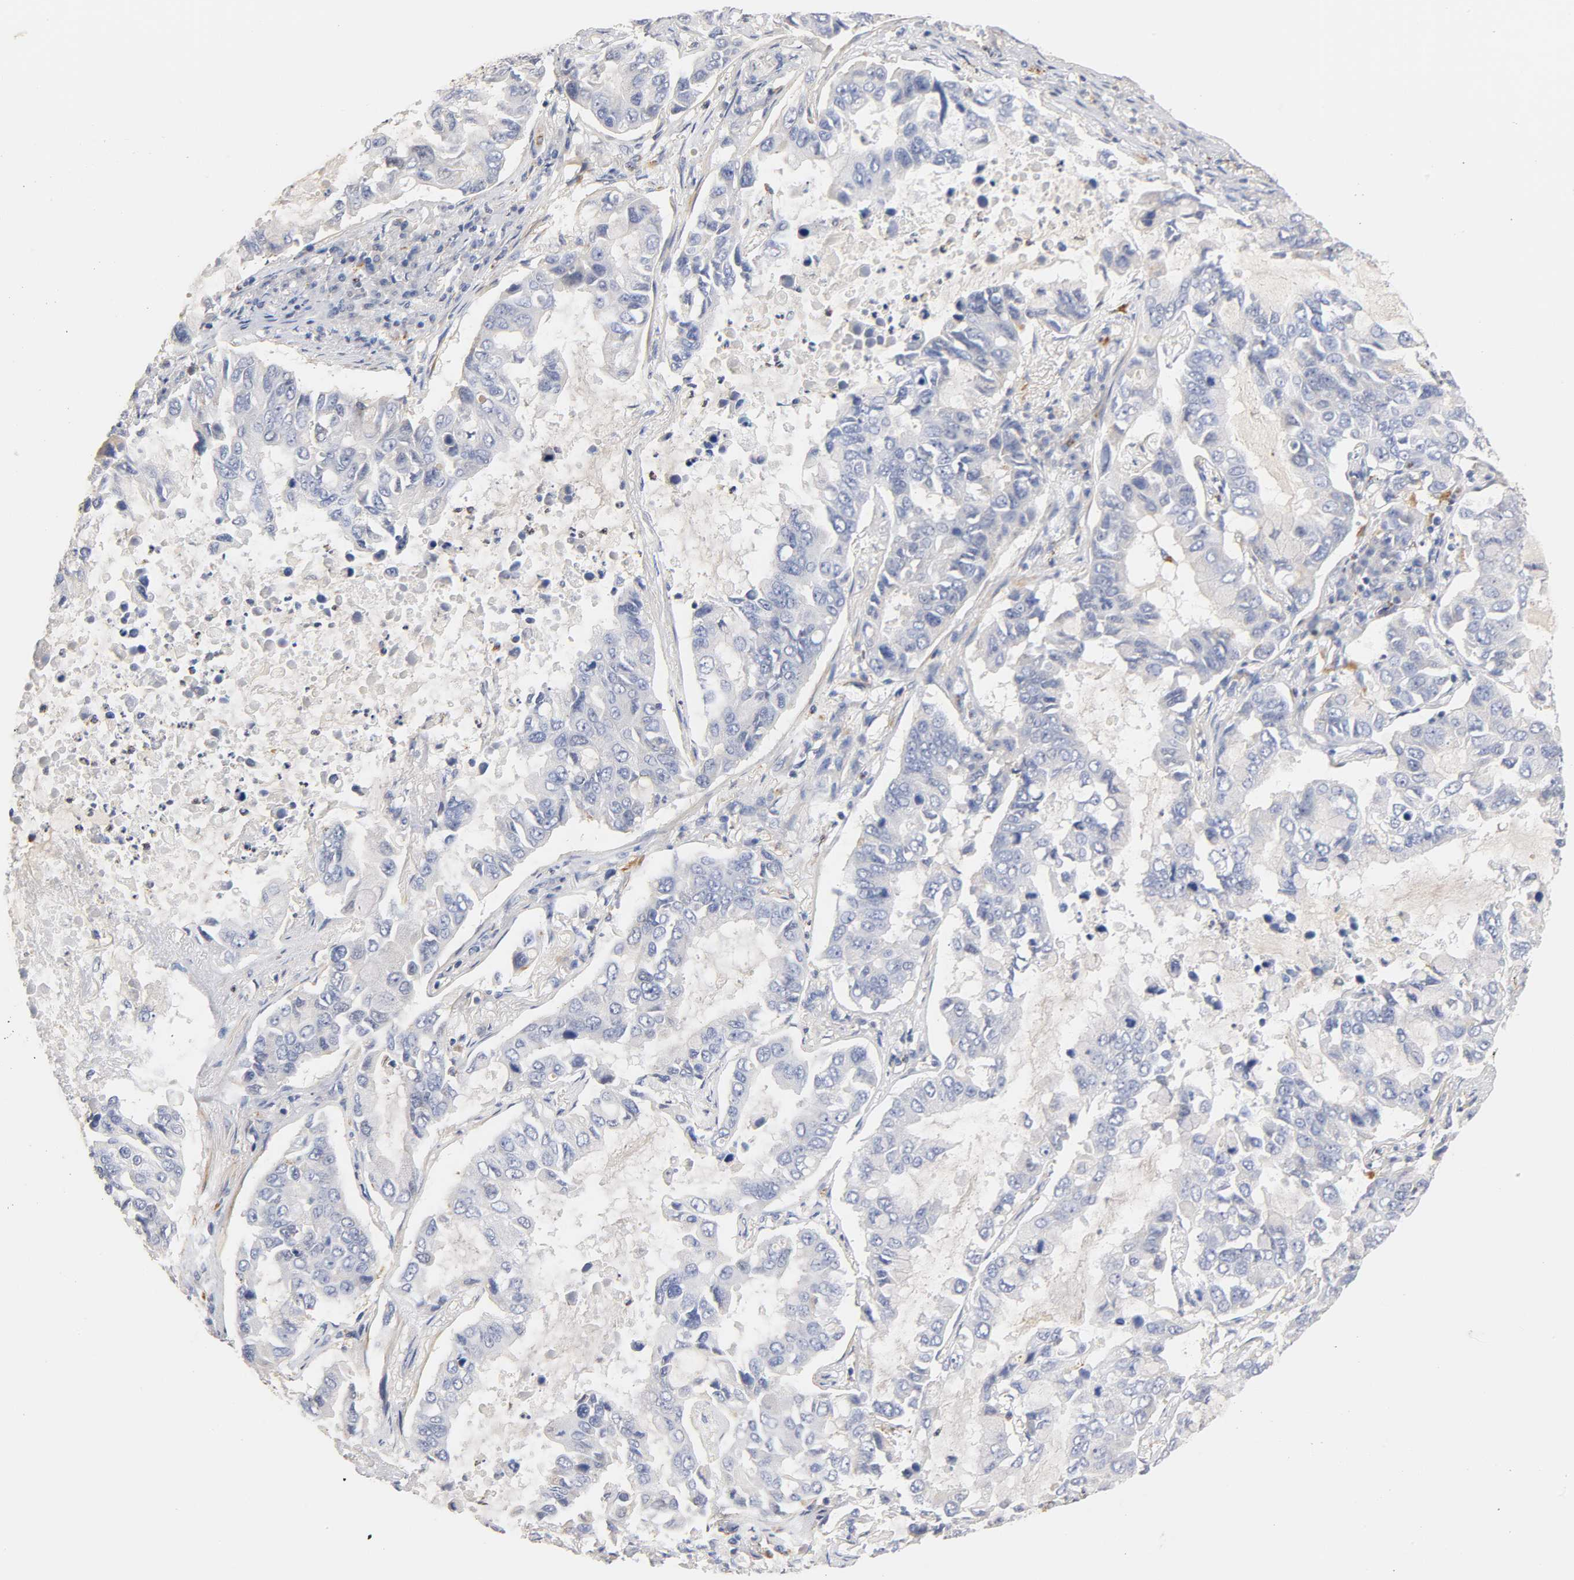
{"staining": {"intensity": "negative", "quantity": "none", "location": "none"}, "tissue": "lung cancer", "cell_type": "Tumor cells", "image_type": "cancer", "snomed": [{"axis": "morphology", "description": "Adenocarcinoma, NOS"}, {"axis": "topography", "description": "Lung"}], "caption": "Immunohistochemistry histopathology image of lung cancer stained for a protein (brown), which displays no positivity in tumor cells.", "gene": "SEMA5A", "patient": {"sex": "male", "age": 64}}